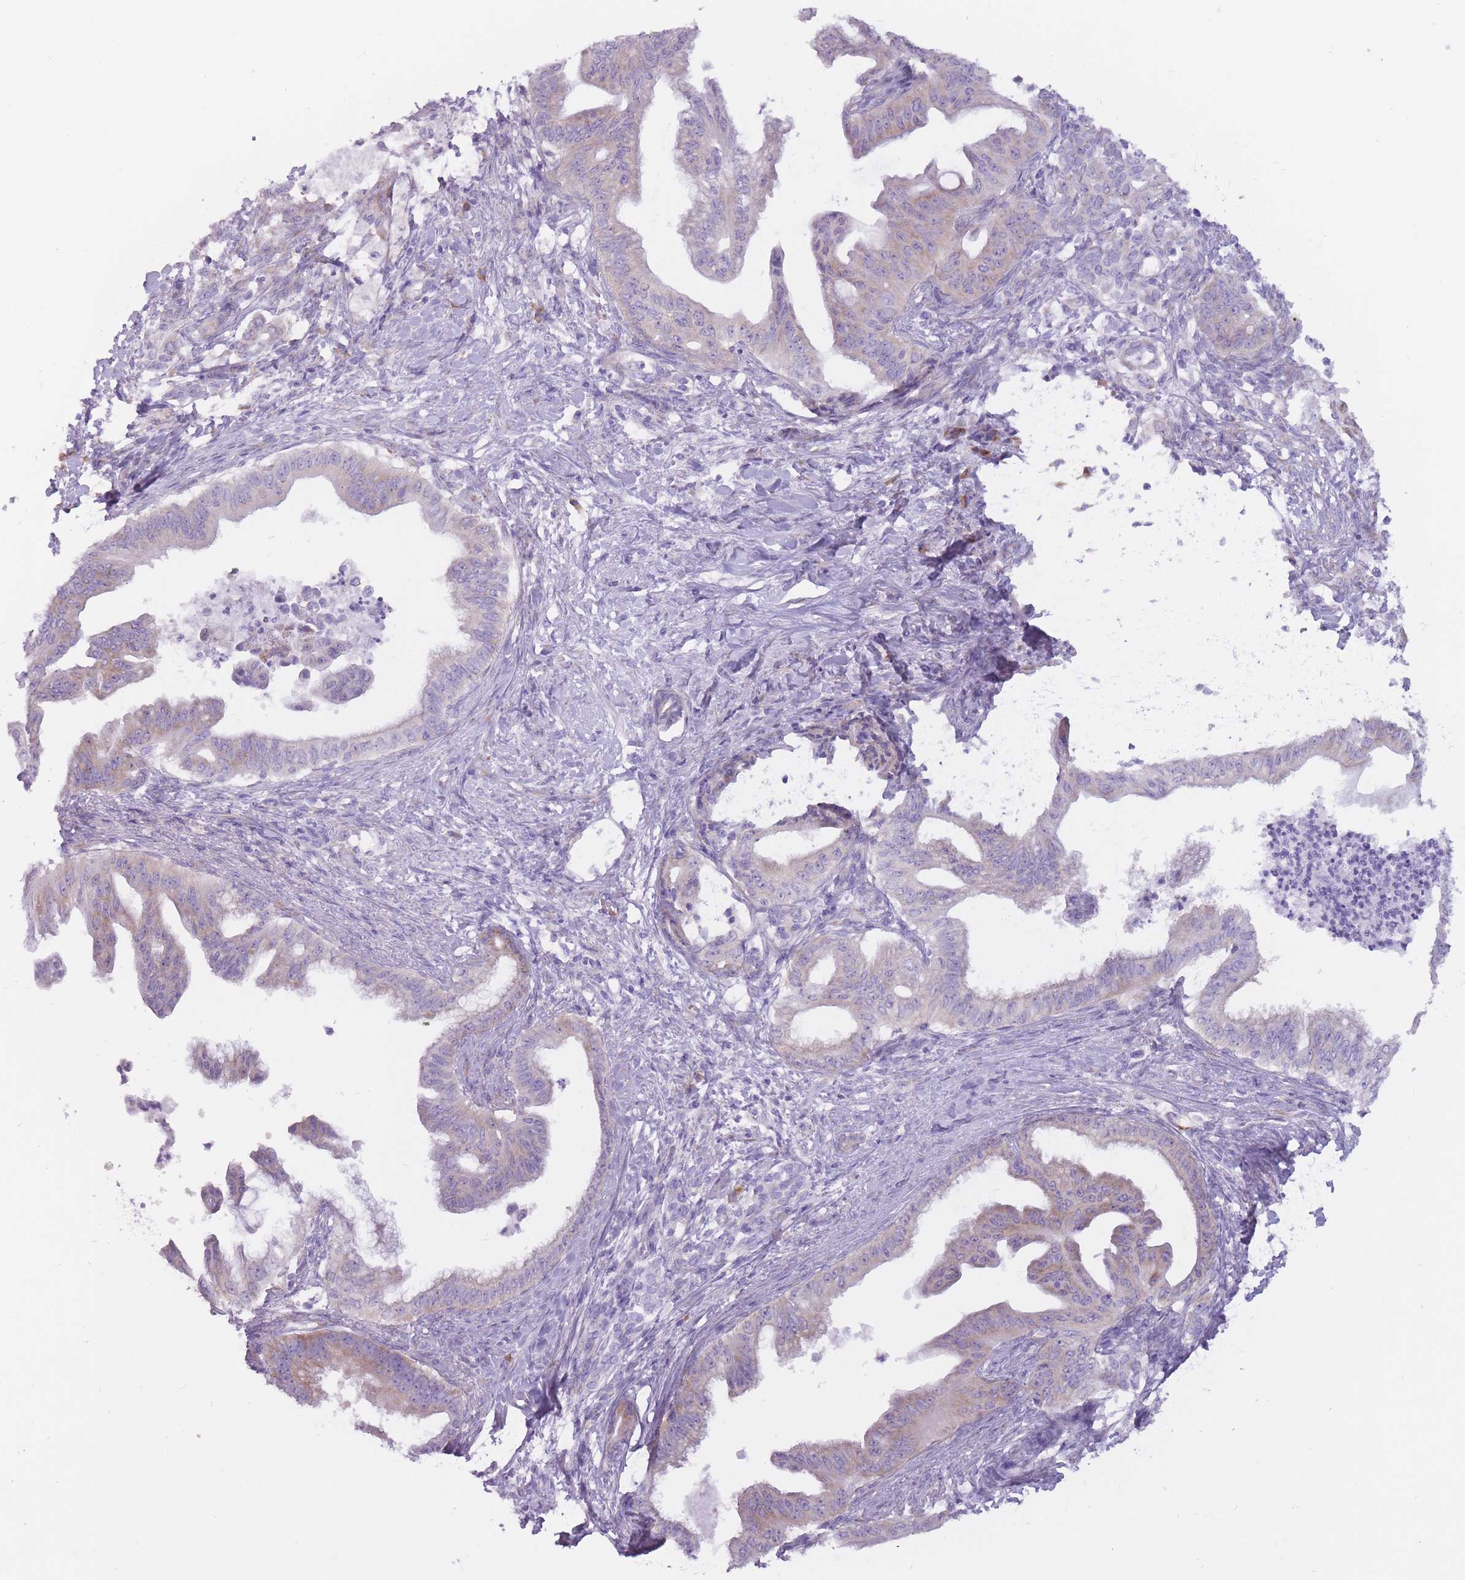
{"staining": {"intensity": "negative", "quantity": "none", "location": "none"}, "tissue": "pancreatic cancer", "cell_type": "Tumor cells", "image_type": "cancer", "snomed": [{"axis": "morphology", "description": "Adenocarcinoma, NOS"}, {"axis": "topography", "description": "Pancreas"}], "caption": "An image of human adenocarcinoma (pancreatic) is negative for staining in tumor cells. (Stains: DAB (3,3'-diaminobenzidine) immunohistochemistry with hematoxylin counter stain, Microscopy: brightfield microscopy at high magnification).", "gene": "RPL18", "patient": {"sex": "male", "age": 58}}